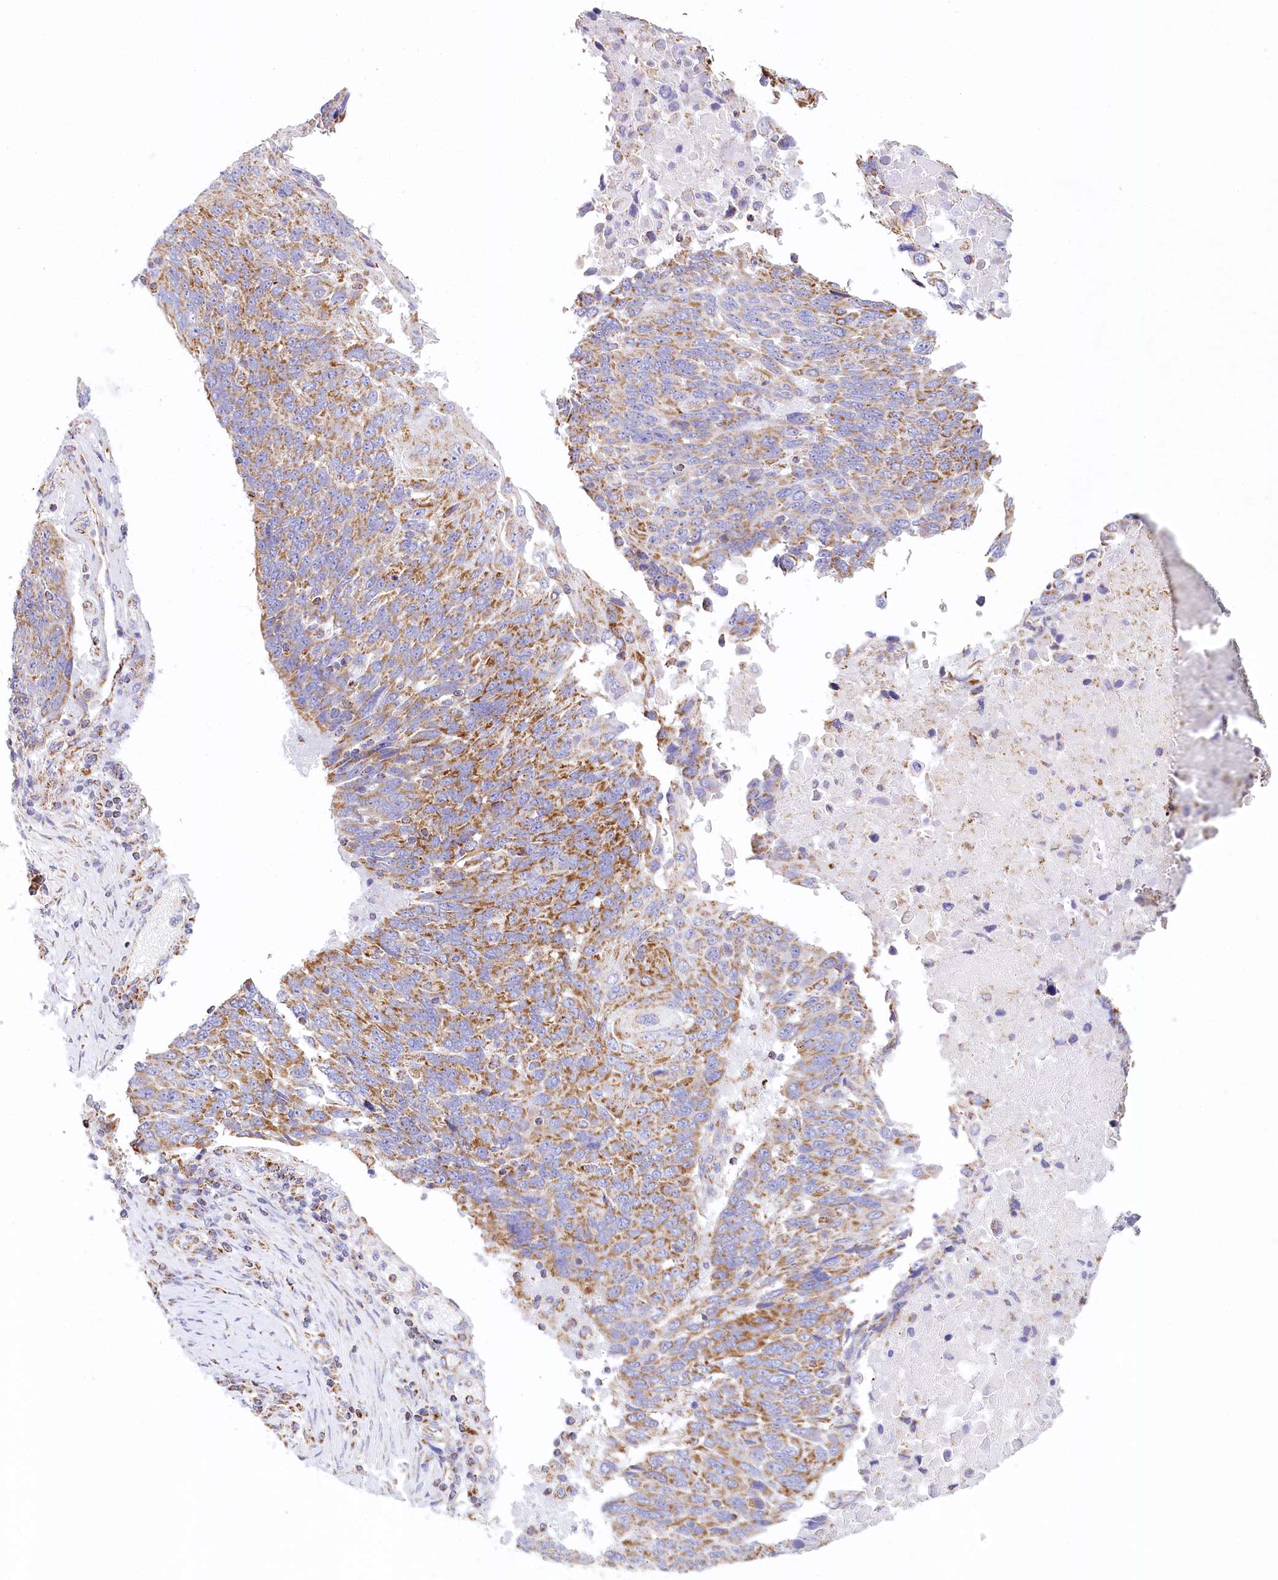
{"staining": {"intensity": "strong", "quantity": "25%-75%", "location": "cytoplasmic/membranous"}, "tissue": "lung cancer", "cell_type": "Tumor cells", "image_type": "cancer", "snomed": [{"axis": "morphology", "description": "Squamous cell carcinoma, NOS"}, {"axis": "topography", "description": "Lung"}], "caption": "Immunohistochemical staining of squamous cell carcinoma (lung) exhibits strong cytoplasmic/membranous protein staining in approximately 25%-75% of tumor cells.", "gene": "LSS", "patient": {"sex": "male", "age": 66}}